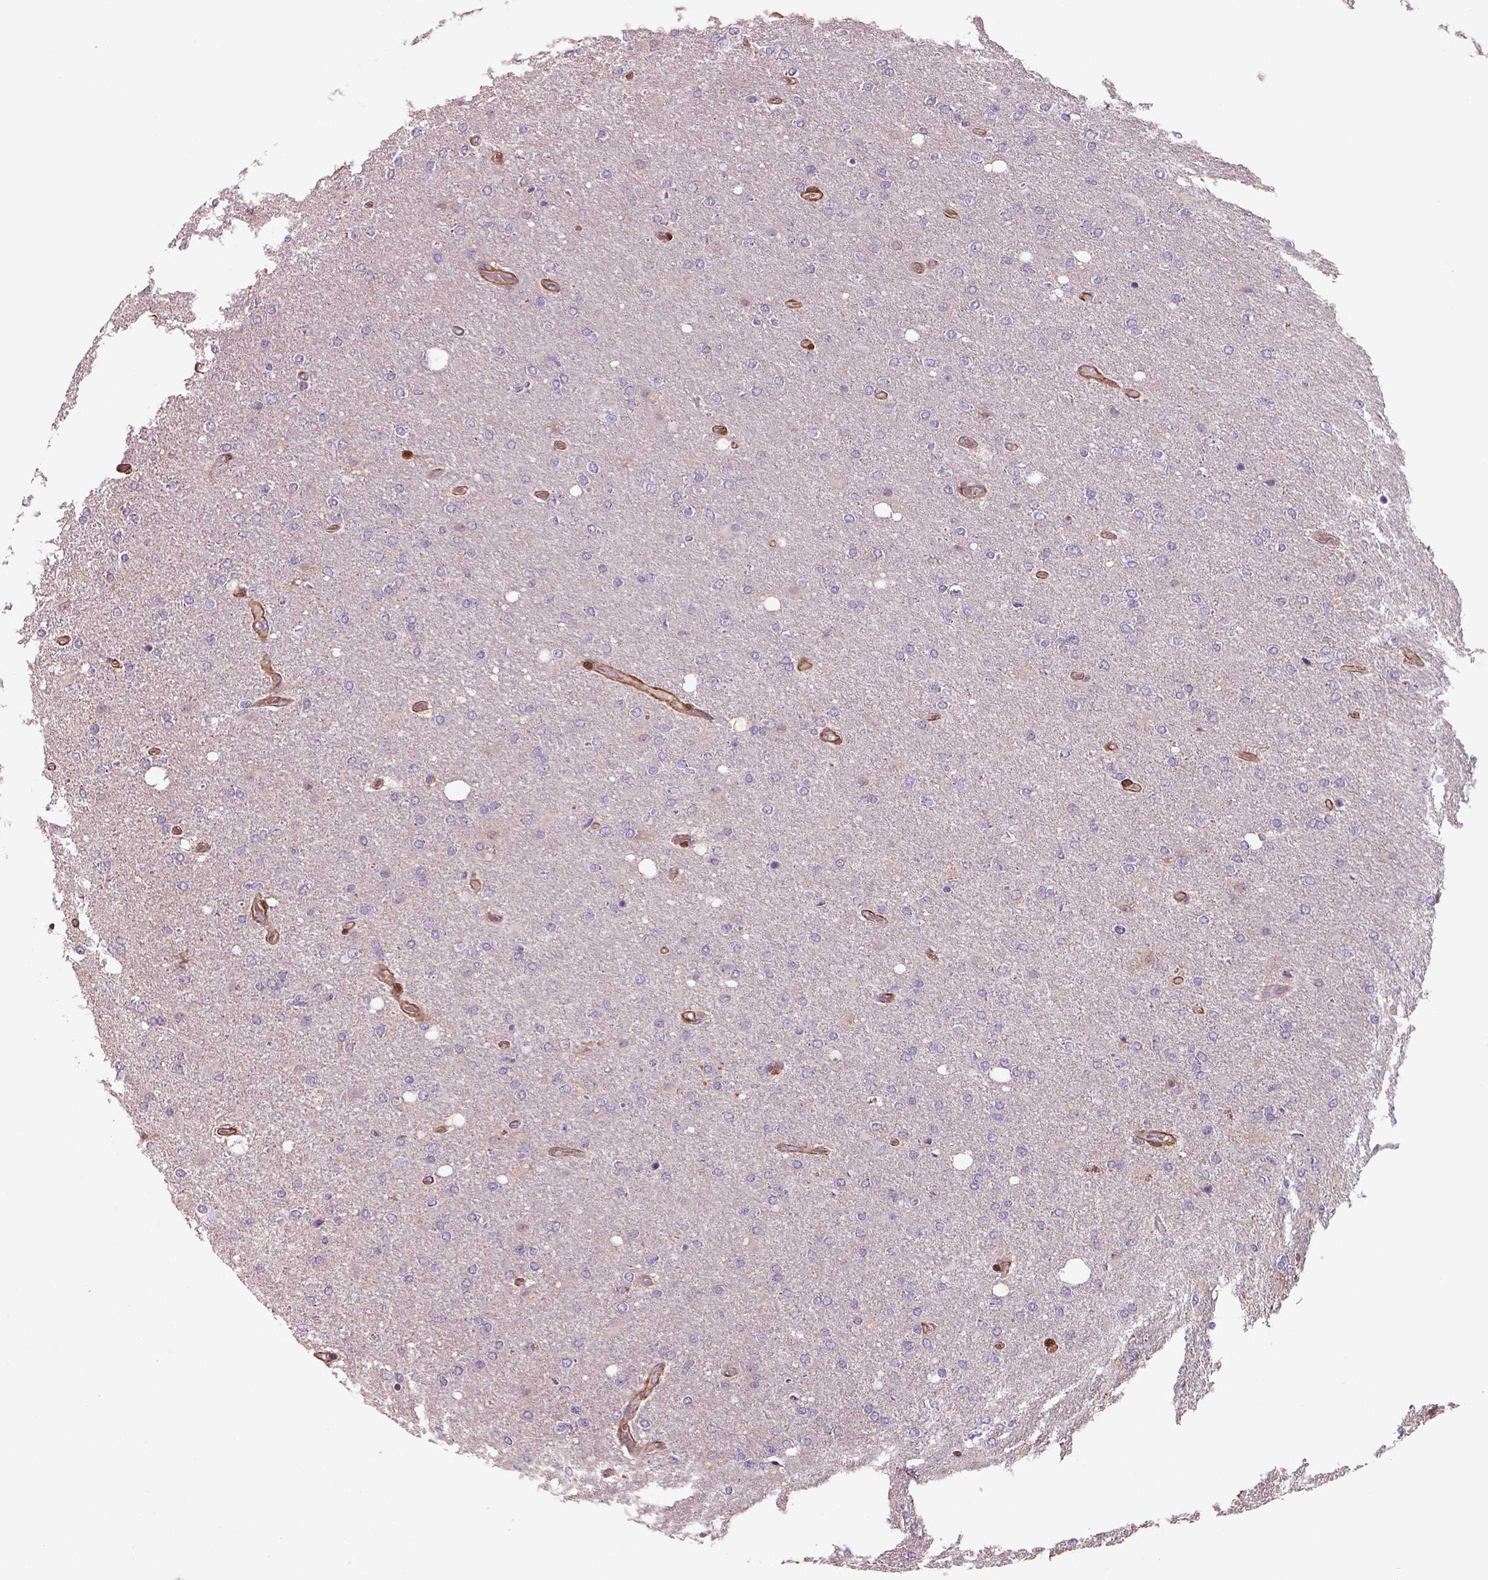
{"staining": {"intensity": "negative", "quantity": "none", "location": "none"}, "tissue": "glioma", "cell_type": "Tumor cells", "image_type": "cancer", "snomed": [{"axis": "morphology", "description": "Glioma, malignant, High grade"}, {"axis": "topography", "description": "Cerebral cortex"}], "caption": "The histopathology image reveals no staining of tumor cells in high-grade glioma (malignant).", "gene": "ISYNA1", "patient": {"sex": "male", "age": 70}}